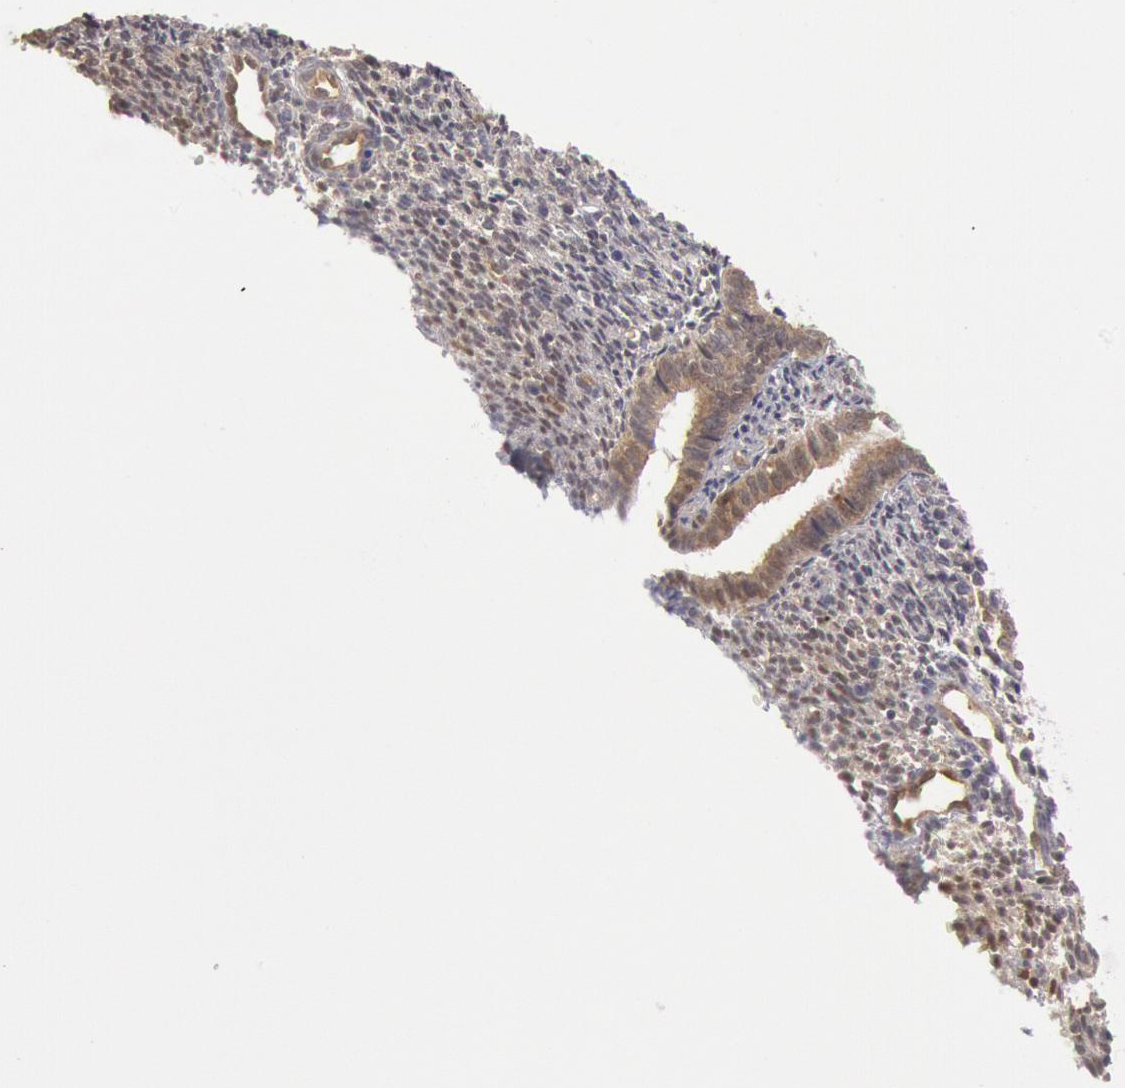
{"staining": {"intensity": "moderate", "quantity": ">75%", "location": "cytoplasmic/membranous"}, "tissue": "endometrium", "cell_type": "Cells in endometrial stroma", "image_type": "normal", "snomed": [{"axis": "morphology", "description": "Normal tissue, NOS"}, {"axis": "topography", "description": "Endometrium"}], "caption": "Immunohistochemistry (IHC) photomicrograph of normal endometrium stained for a protein (brown), which displays medium levels of moderate cytoplasmic/membranous expression in approximately >75% of cells in endometrial stroma.", "gene": "DNAJA1", "patient": {"sex": "female", "age": 27}}